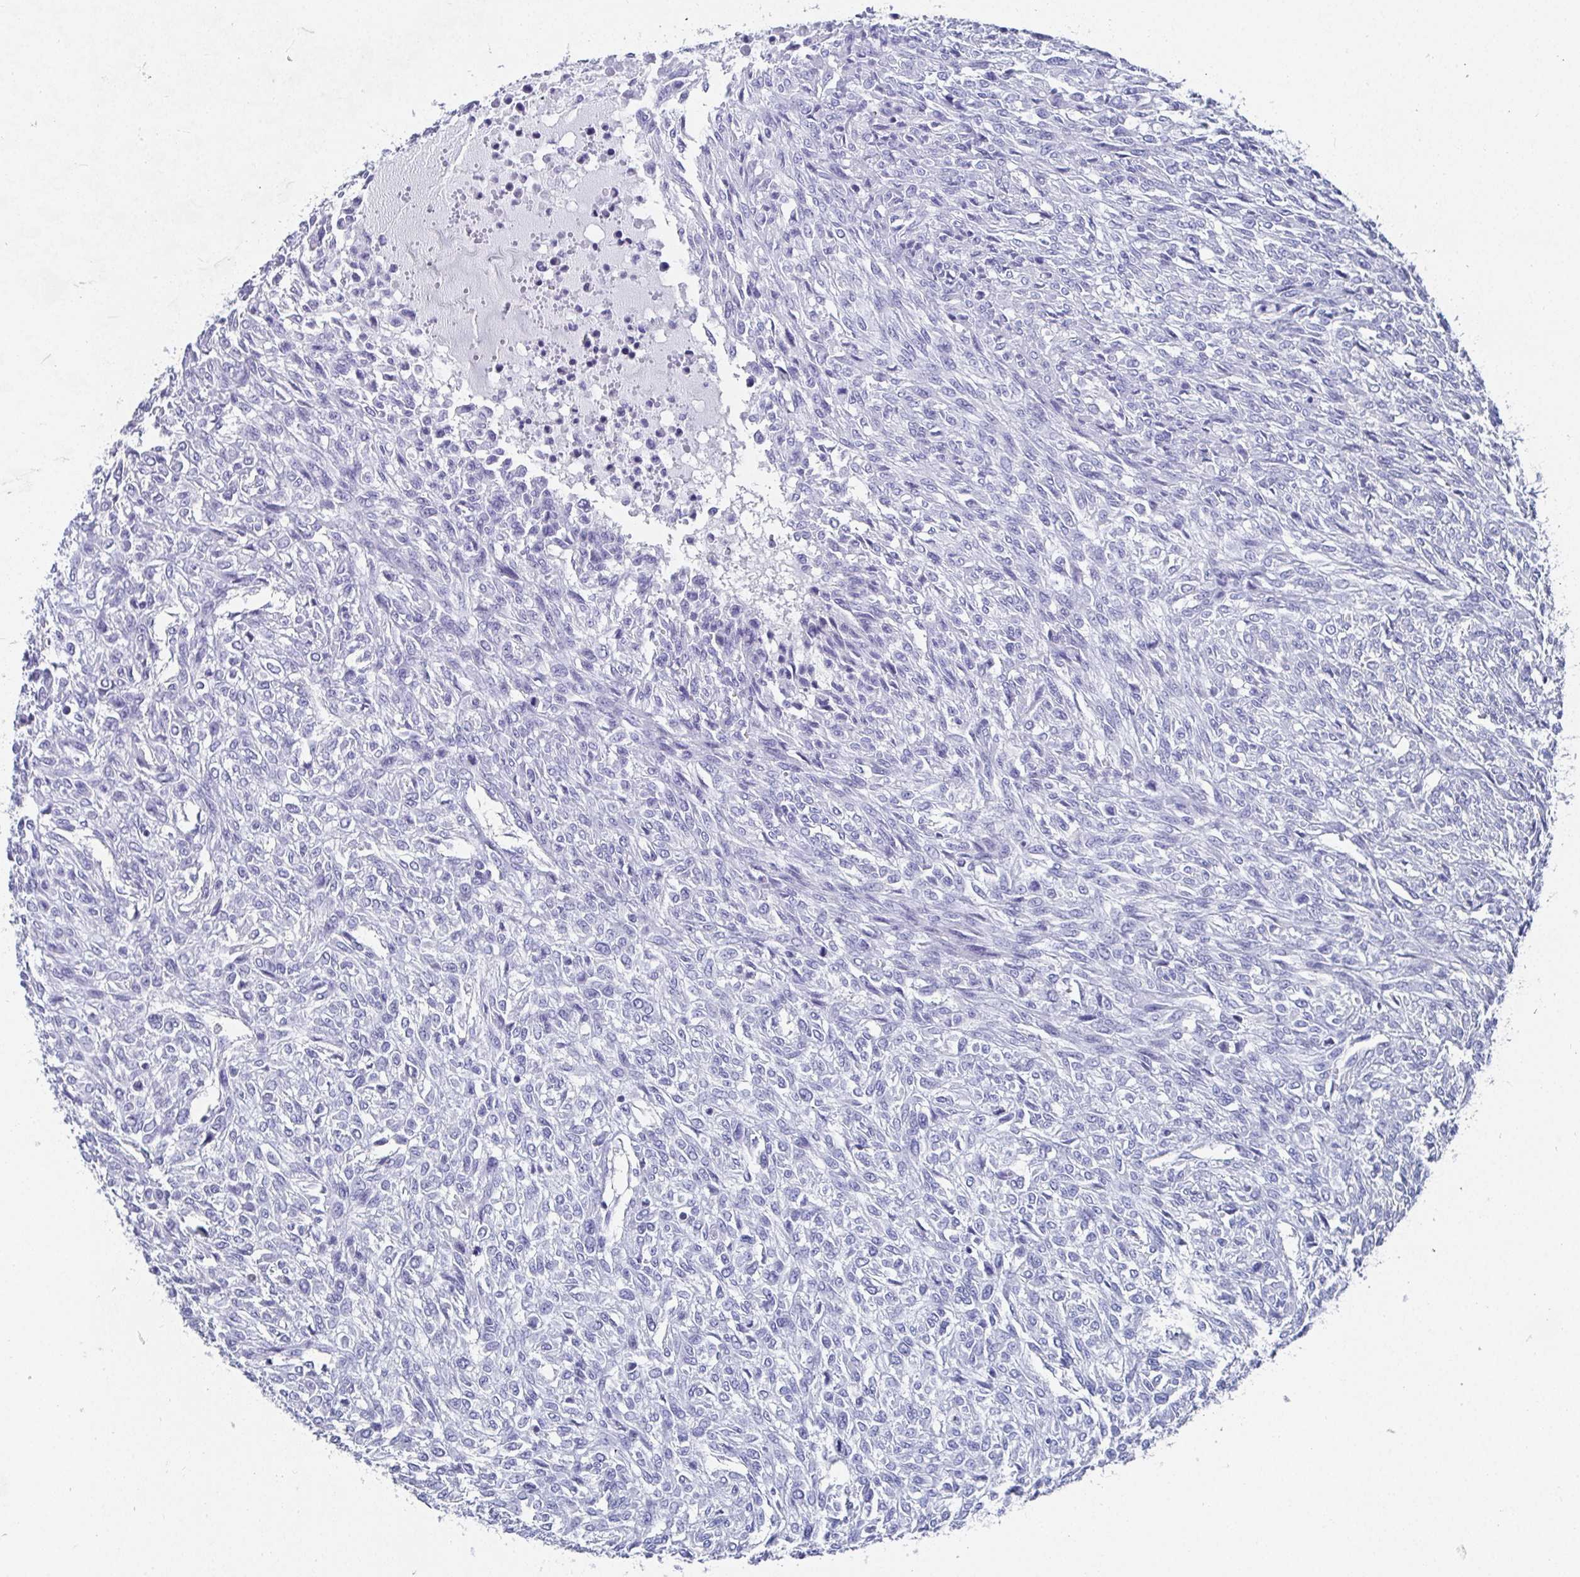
{"staining": {"intensity": "negative", "quantity": "none", "location": "none"}, "tissue": "renal cancer", "cell_type": "Tumor cells", "image_type": "cancer", "snomed": [{"axis": "morphology", "description": "Adenocarcinoma, NOS"}, {"axis": "topography", "description": "Kidney"}], "caption": "This is an immunohistochemistry micrograph of renal cancer. There is no positivity in tumor cells.", "gene": "GRIA1", "patient": {"sex": "male", "age": 58}}